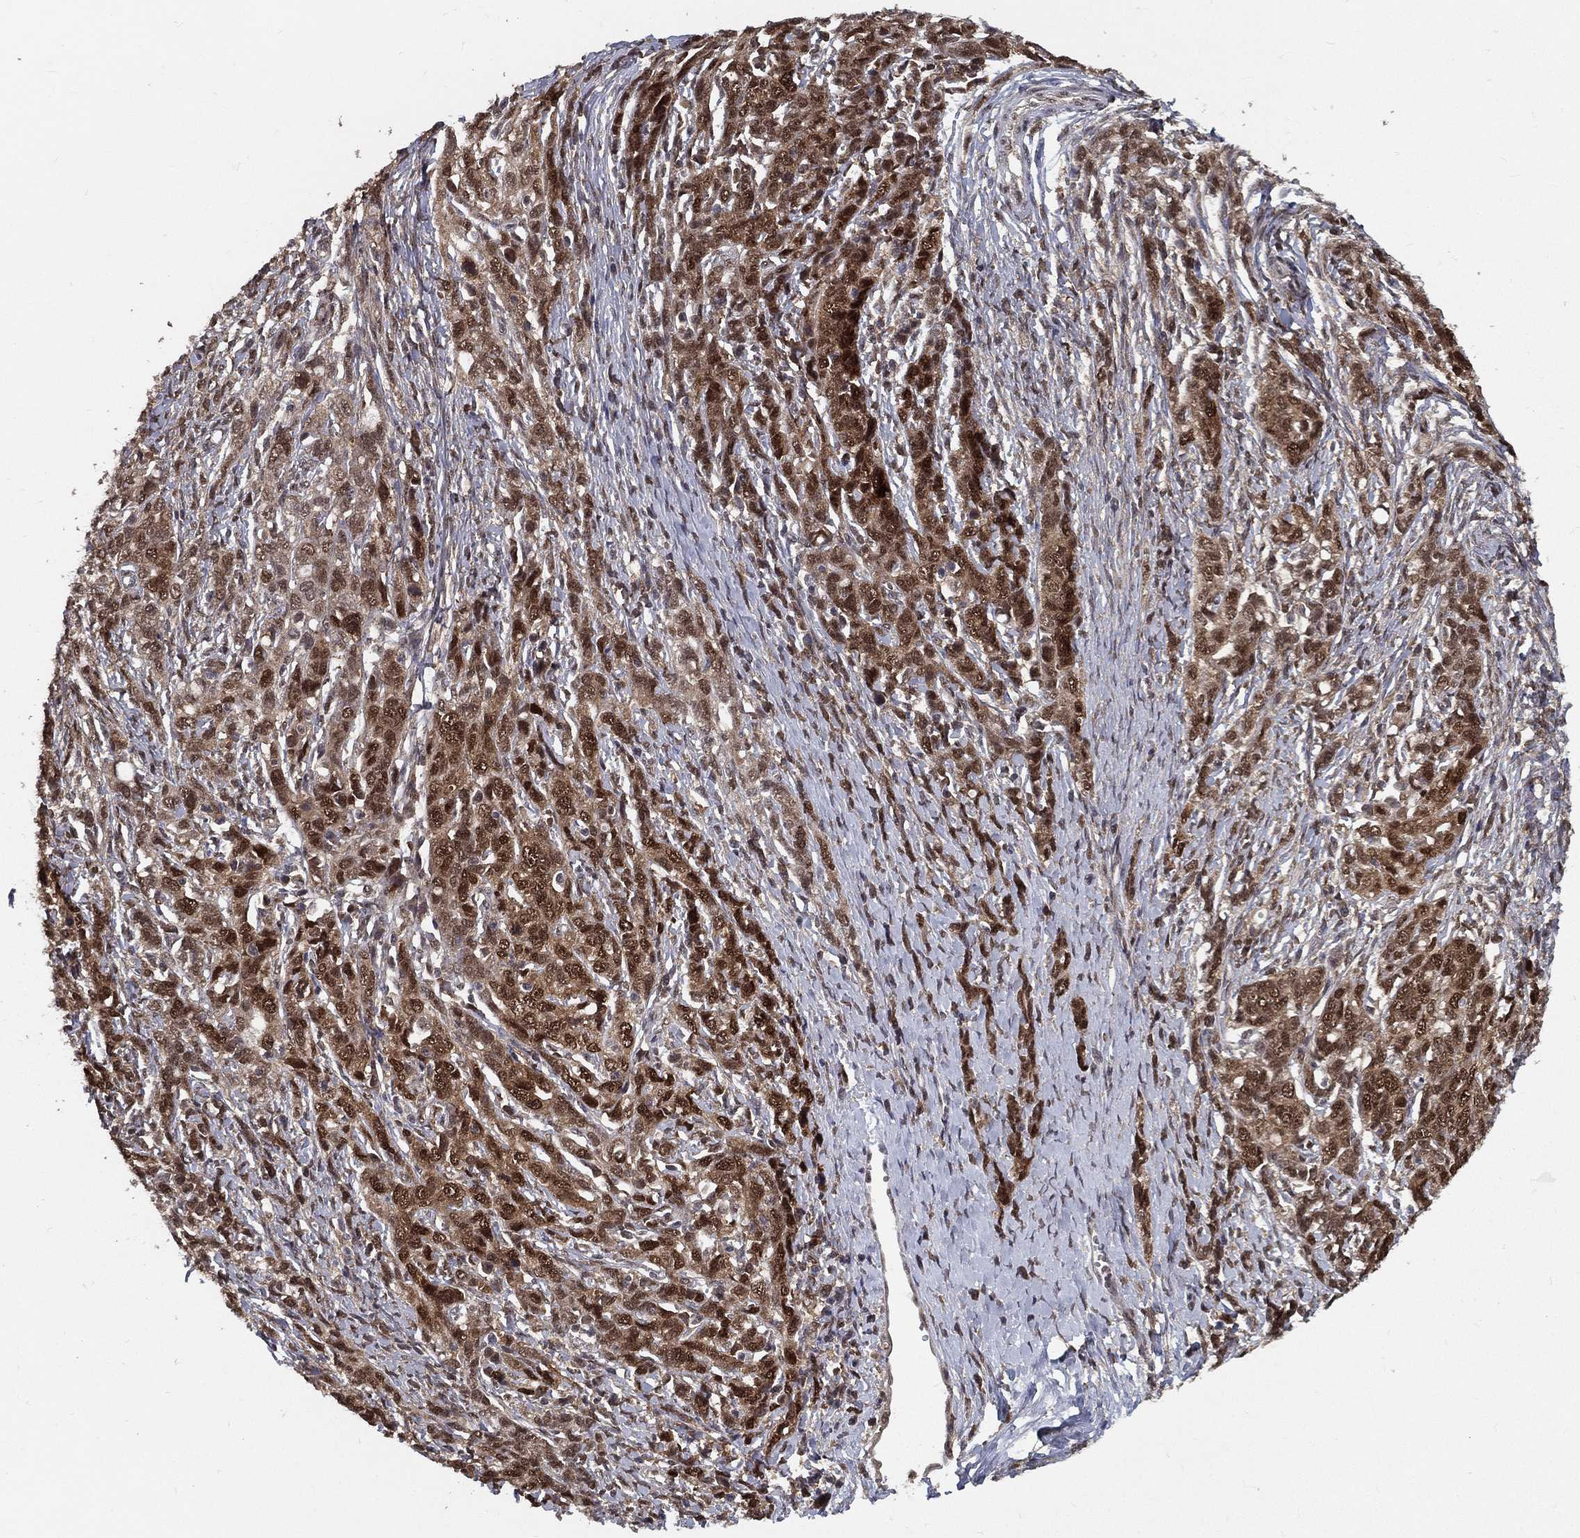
{"staining": {"intensity": "moderate", "quantity": "25%-75%", "location": "cytoplasmic/membranous,nuclear"}, "tissue": "ovarian cancer", "cell_type": "Tumor cells", "image_type": "cancer", "snomed": [{"axis": "morphology", "description": "Cystadenocarcinoma, serous, NOS"}, {"axis": "topography", "description": "Ovary"}], "caption": "Human ovarian cancer (serous cystadenocarcinoma) stained with a brown dye demonstrates moderate cytoplasmic/membranous and nuclear positive positivity in about 25%-75% of tumor cells.", "gene": "CARM1", "patient": {"sex": "female", "age": 71}}